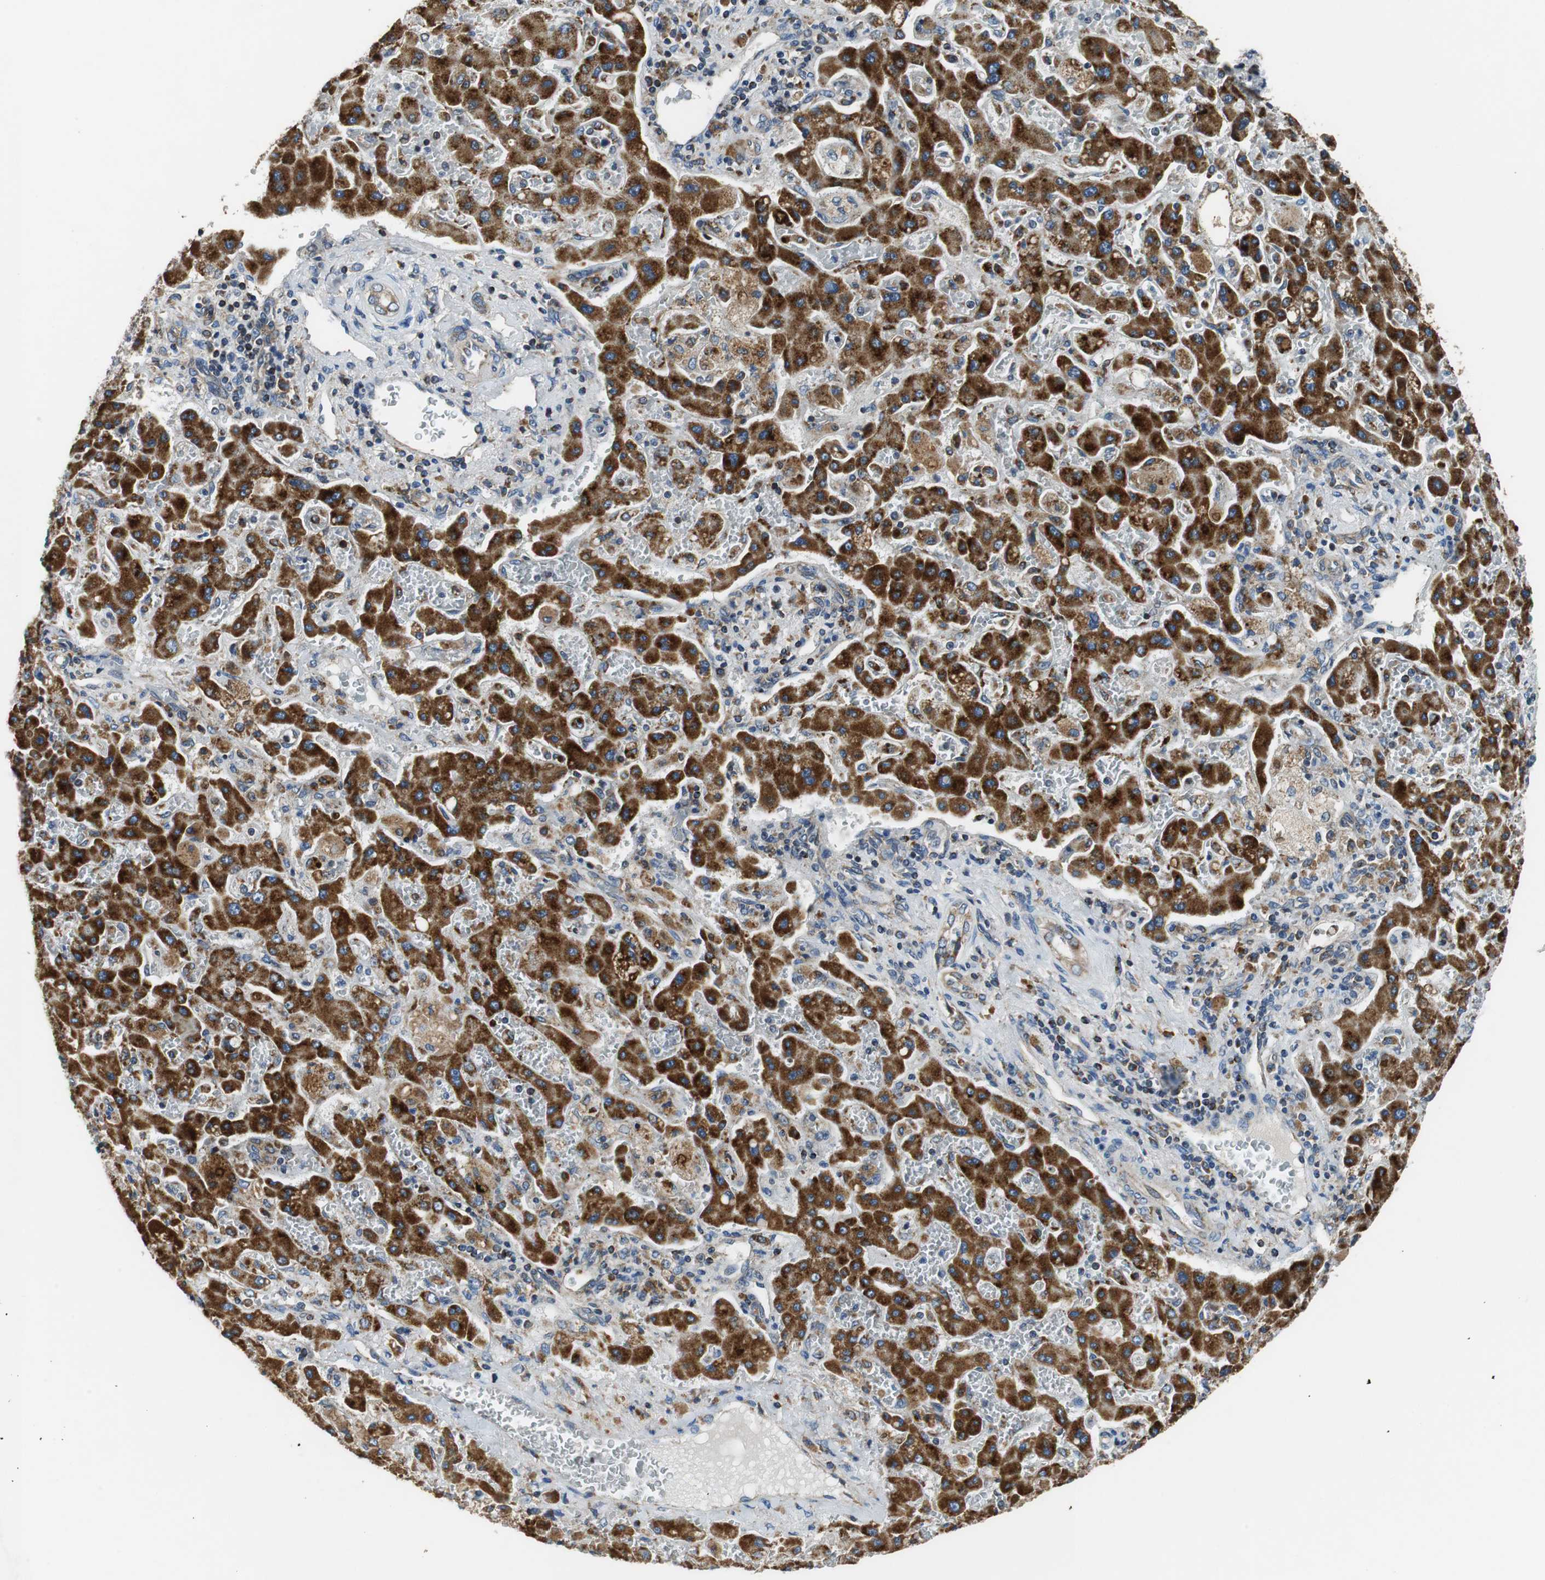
{"staining": {"intensity": "moderate", "quantity": ">75%", "location": "cytoplasmic/membranous"}, "tissue": "liver cancer", "cell_type": "Tumor cells", "image_type": "cancer", "snomed": [{"axis": "morphology", "description": "Cholangiocarcinoma"}, {"axis": "topography", "description": "Liver"}], "caption": "Protein expression by immunohistochemistry (IHC) reveals moderate cytoplasmic/membranous expression in about >75% of tumor cells in cholangiocarcinoma (liver). Immunohistochemistry (ihc) stains the protein in brown and the nuclei are stained blue.", "gene": "GSTK1", "patient": {"sex": "male", "age": 50}}